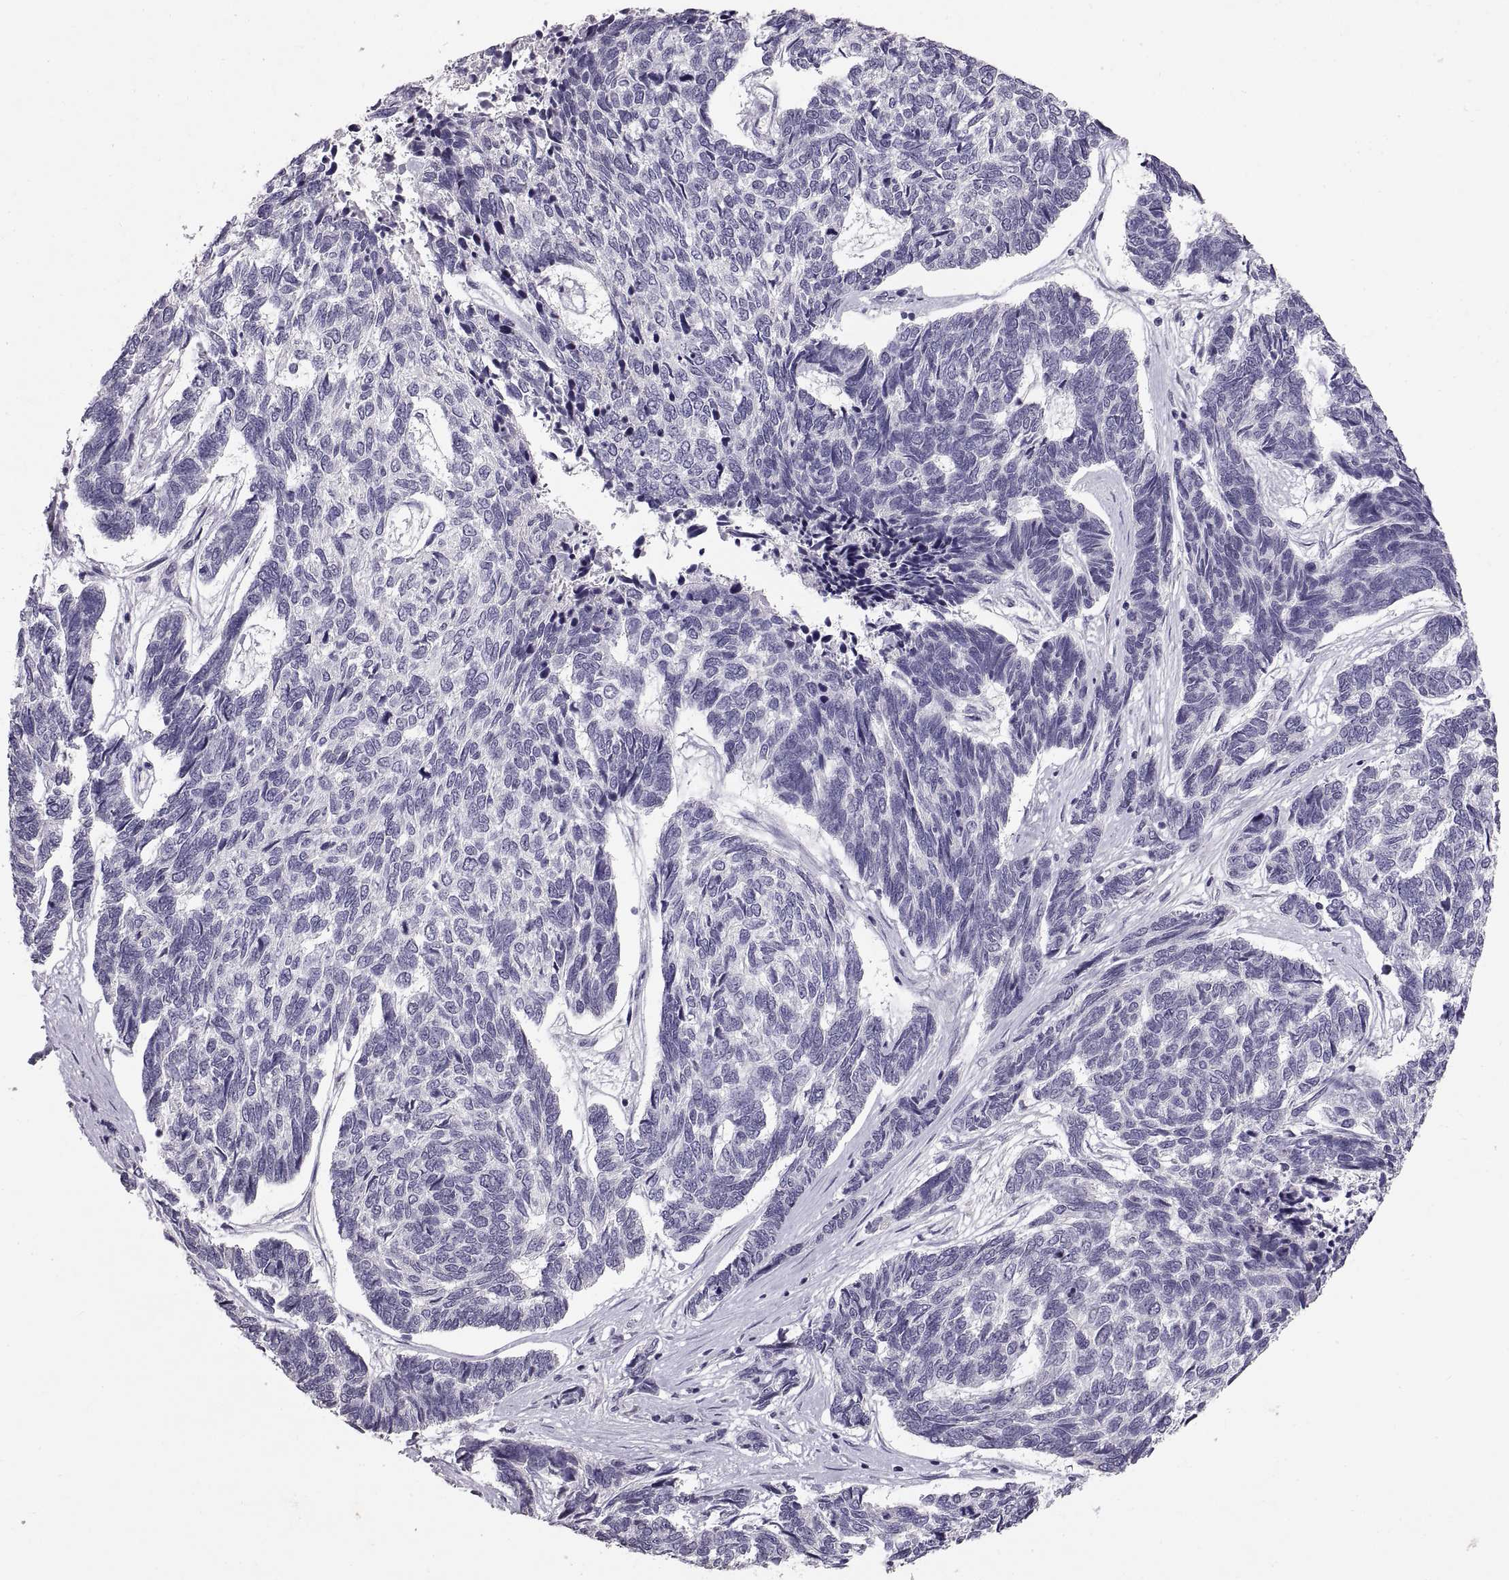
{"staining": {"intensity": "negative", "quantity": "none", "location": "none"}, "tissue": "skin cancer", "cell_type": "Tumor cells", "image_type": "cancer", "snomed": [{"axis": "morphology", "description": "Basal cell carcinoma"}, {"axis": "topography", "description": "Skin"}], "caption": "There is no significant expression in tumor cells of basal cell carcinoma (skin).", "gene": "SPACDR", "patient": {"sex": "female", "age": 65}}